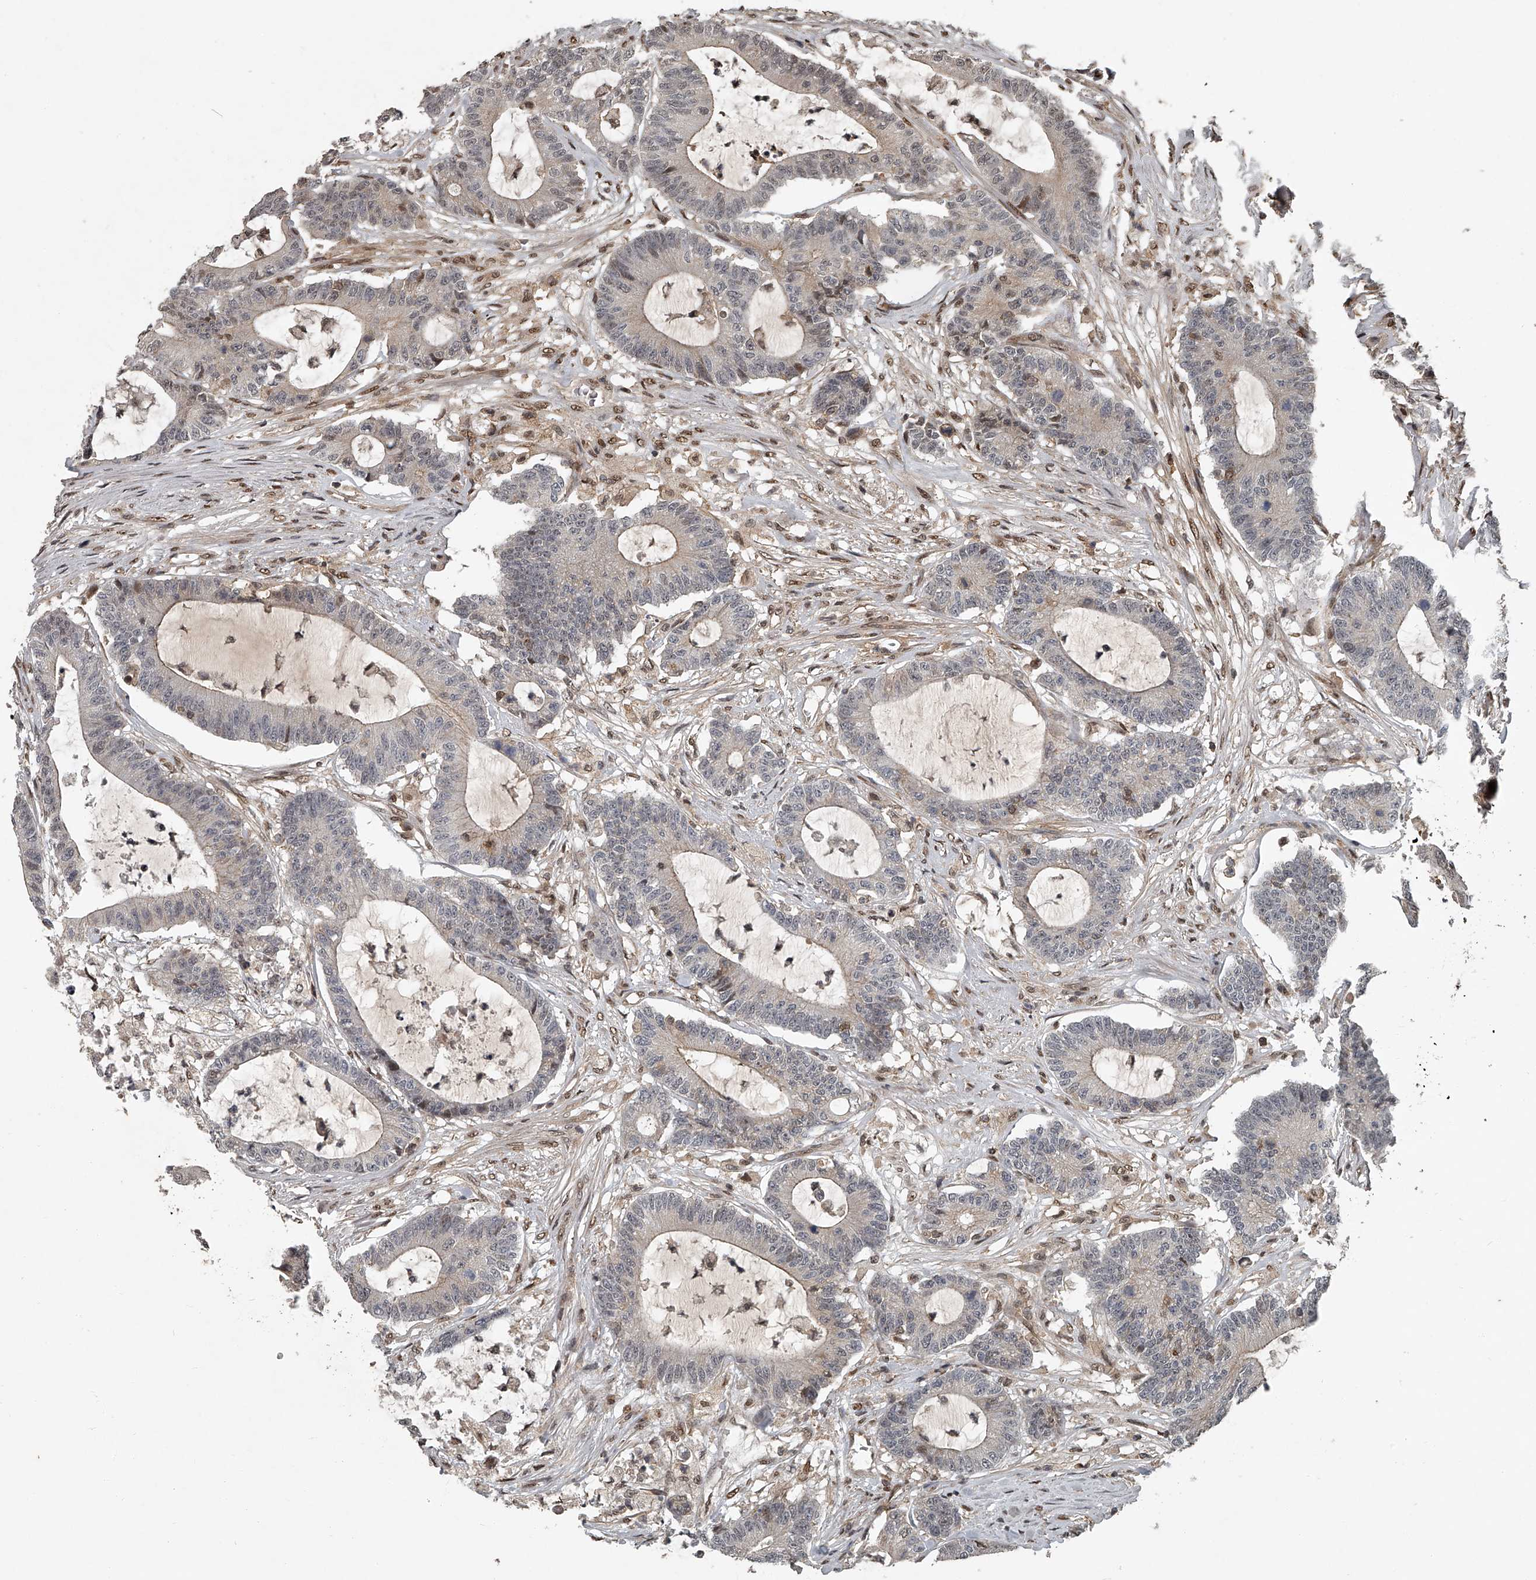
{"staining": {"intensity": "moderate", "quantity": "<25%", "location": "nuclear"}, "tissue": "colorectal cancer", "cell_type": "Tumor cells", "image_type": "cancer", "snomed": [{"axis": "morphology", "description": "Adenocarcinoma, NOS"}, {"axis": "topography", "description": "Colon"}], "caption": "DAB immunohistochemical staining of human colorectal cancer (adenocarcinoma) reveals moderate nuclear protein expression in approximately <25% of tumor cells.", "gene": "PLEKHG1", "patient": {"sex": "female", "age": 84}}